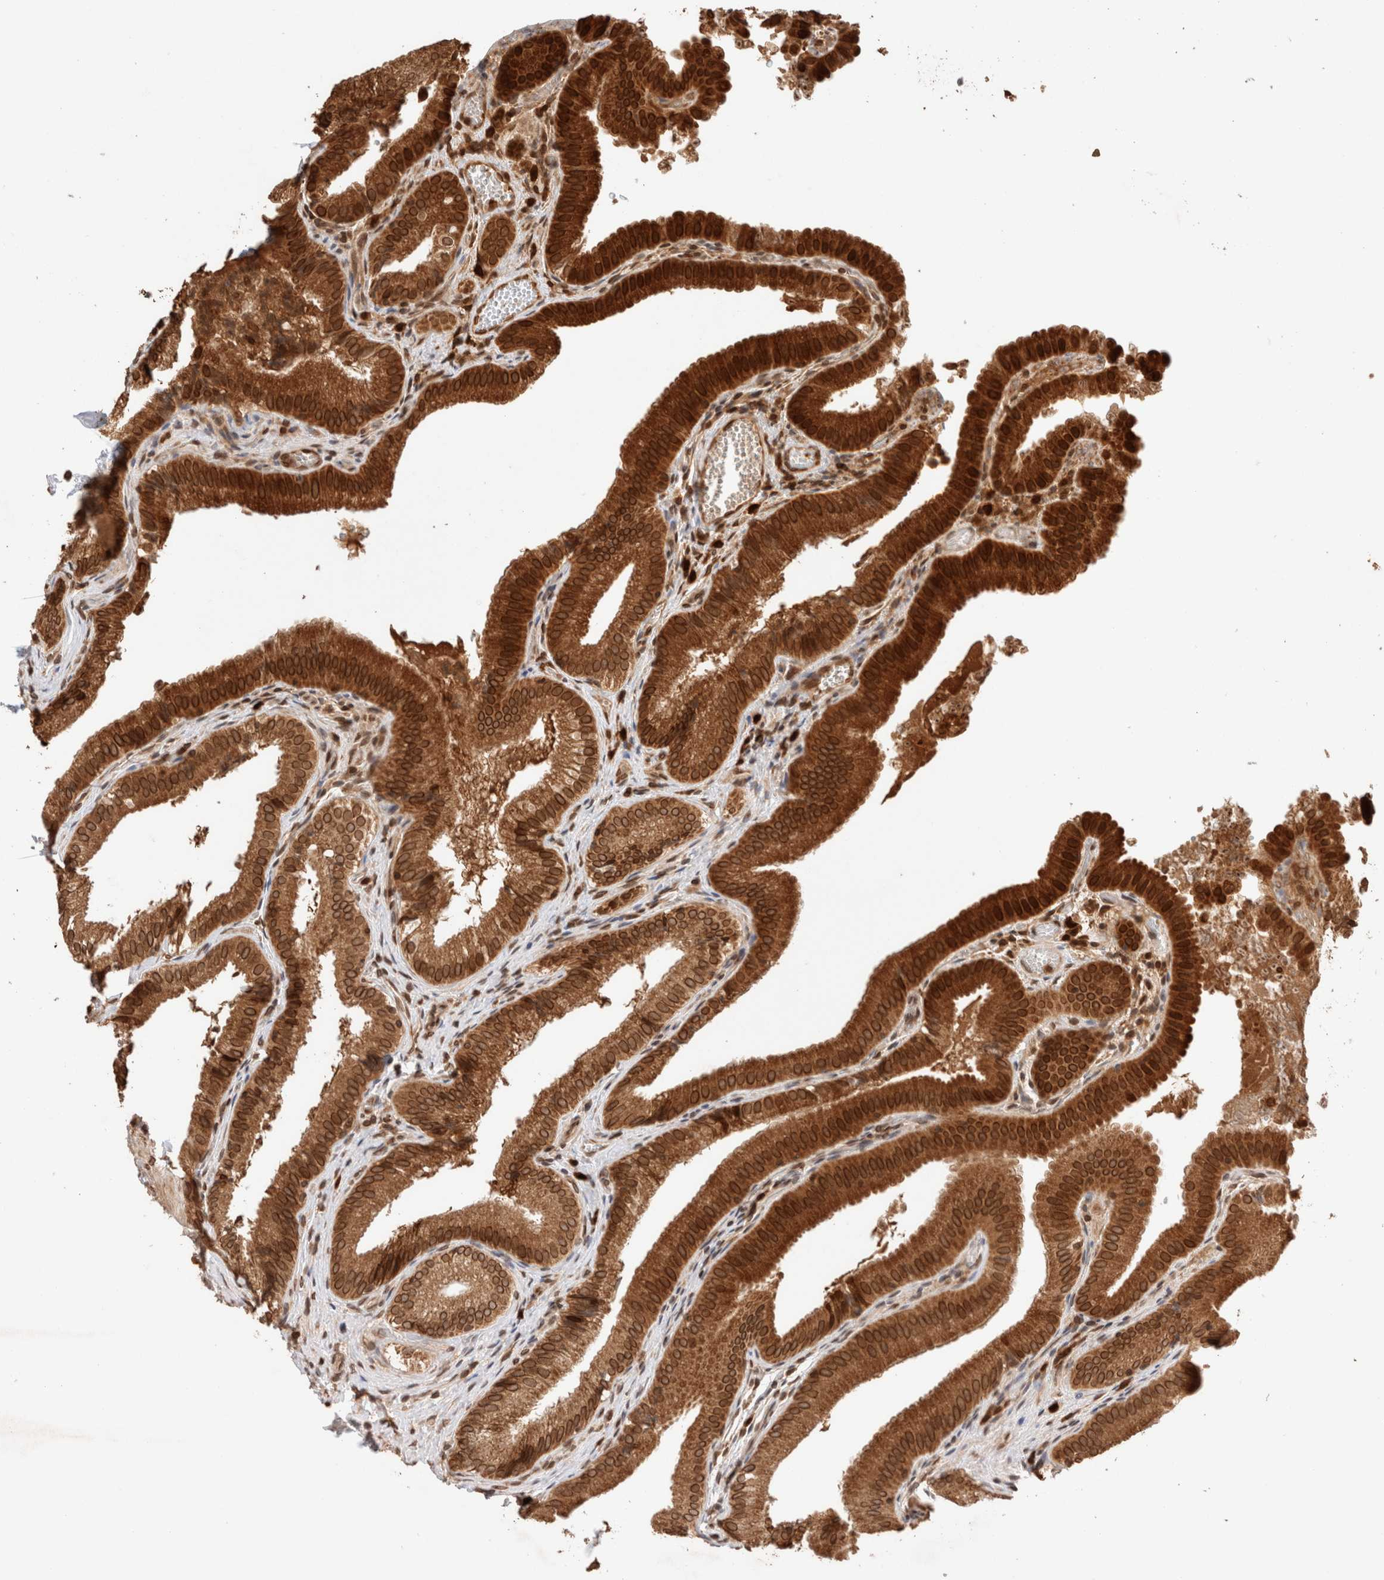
{"staining": {"intensity": "strong", "quantity": ">75%", "location": "cytoplasmic/membranous,nuclear"}, "tissue": "gallbladder", "cell_type": "Glandular cells", "image_type": "normal", "snomed": [{"axis": "morphology", "description": "Normal tissue, NOS"}, {"axis": "topography", "description": "Gallbladder"}], "caption": "Glandular cells display high levels of strong cytoplasmic/membranous,nuclear staining in about >75% of cells in normal human gallbladder. (Brightfield microscopy of DAB IHC at high magnification).", "gene": "TPR", "patient": {"sex": "female", "age": 30}}